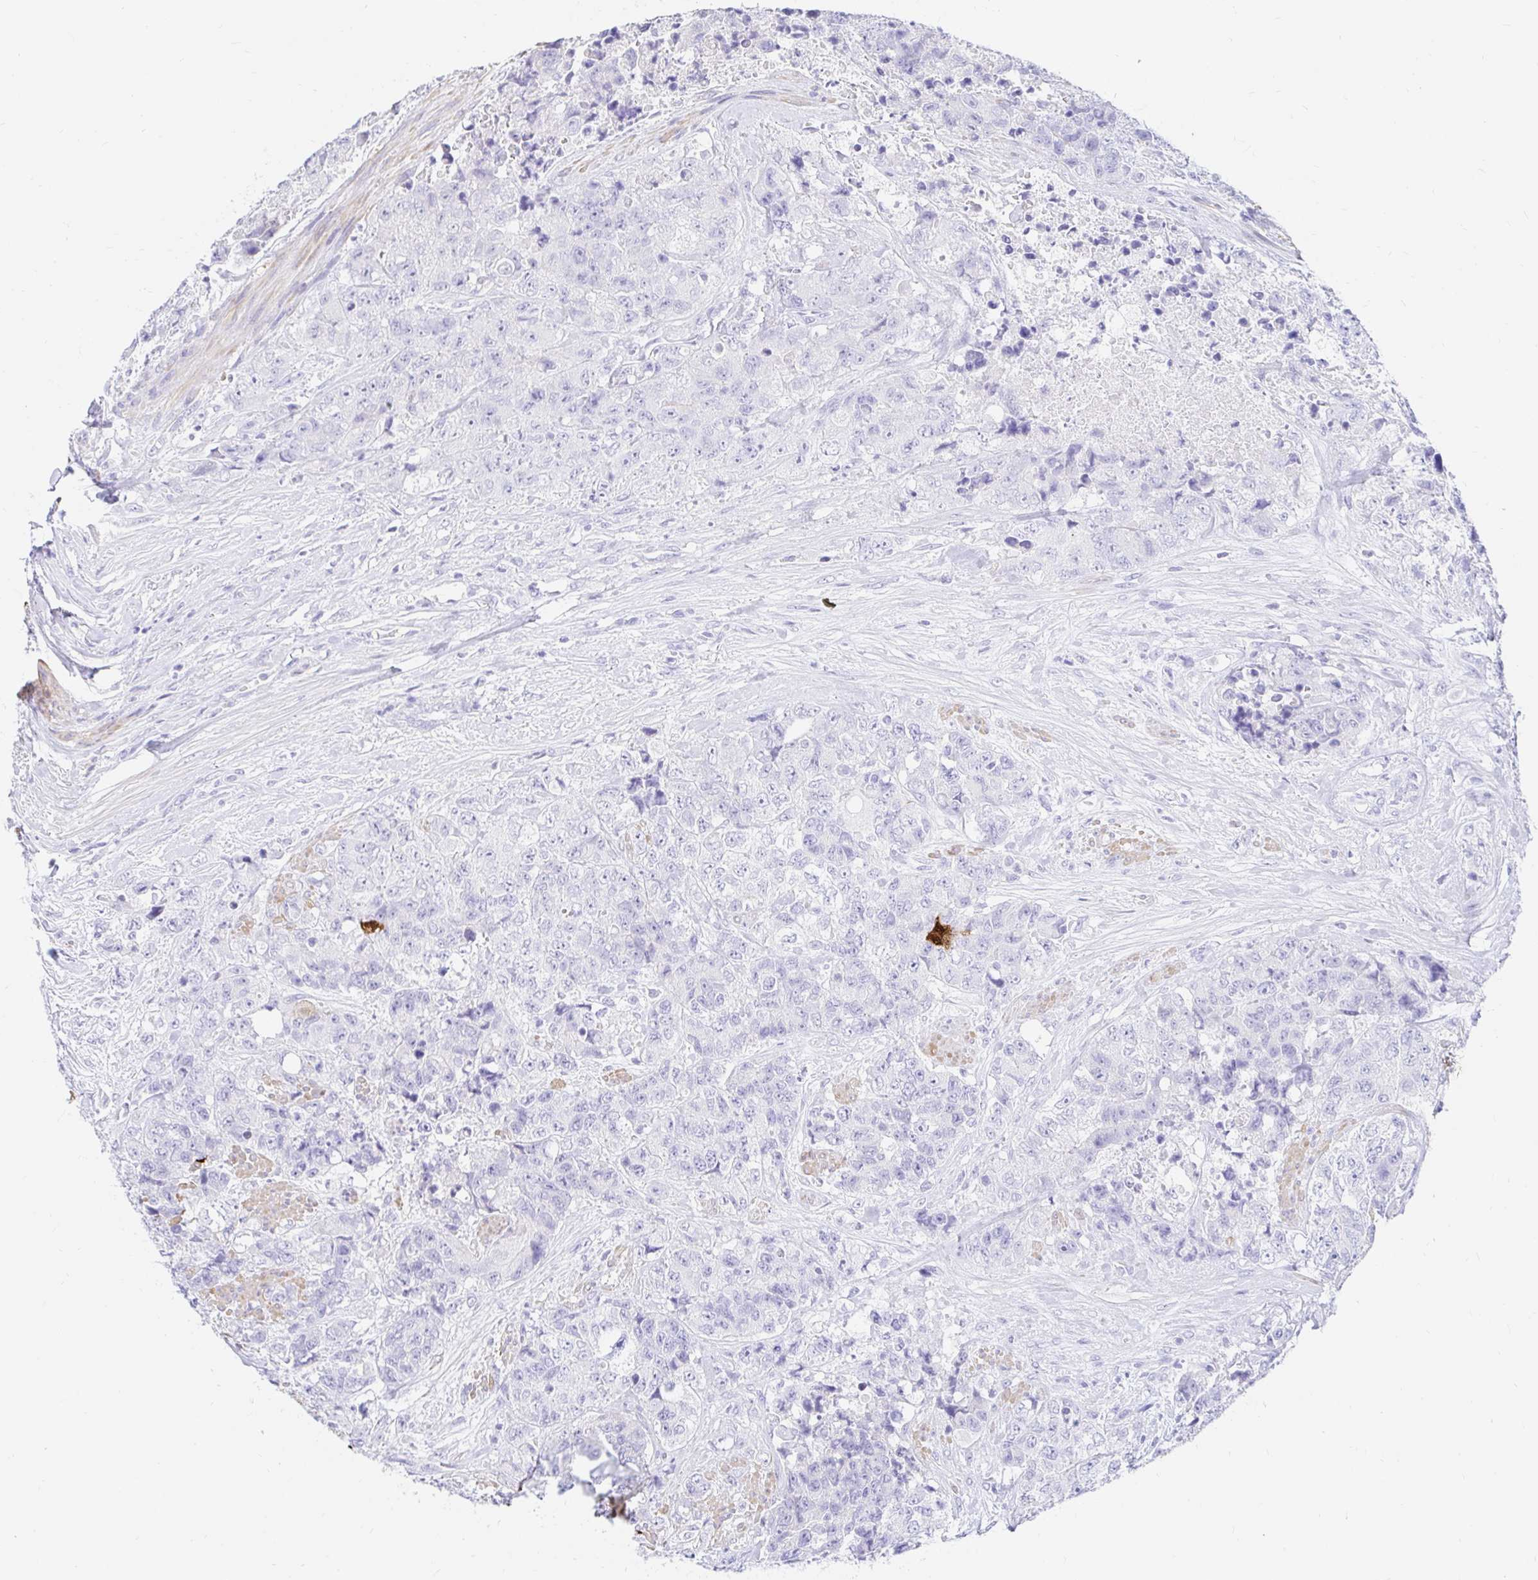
{"staining": {"intensity": "negative", "quantity": "none", "location": "none"}, "tissue": "urothelial cancer", "cell_type": "Tumor cells", "image_type": "cancer", "snomed": [{"axis": "morphology", "description": "Urothelial carcinoma, High grade"}, {"axis": "topography", "description": "Urinary bladder"}], "caption": "Immunohistochemical staining of human high-grade urothelial carcinoma displays no significant positivity in tumor cells. The staining is performed using DAB brown chromogen with nuclei counter-stained in using hematoxylin.", "gene": "PPP1R1B", "patient": {"sex": "female", "age": 78}}